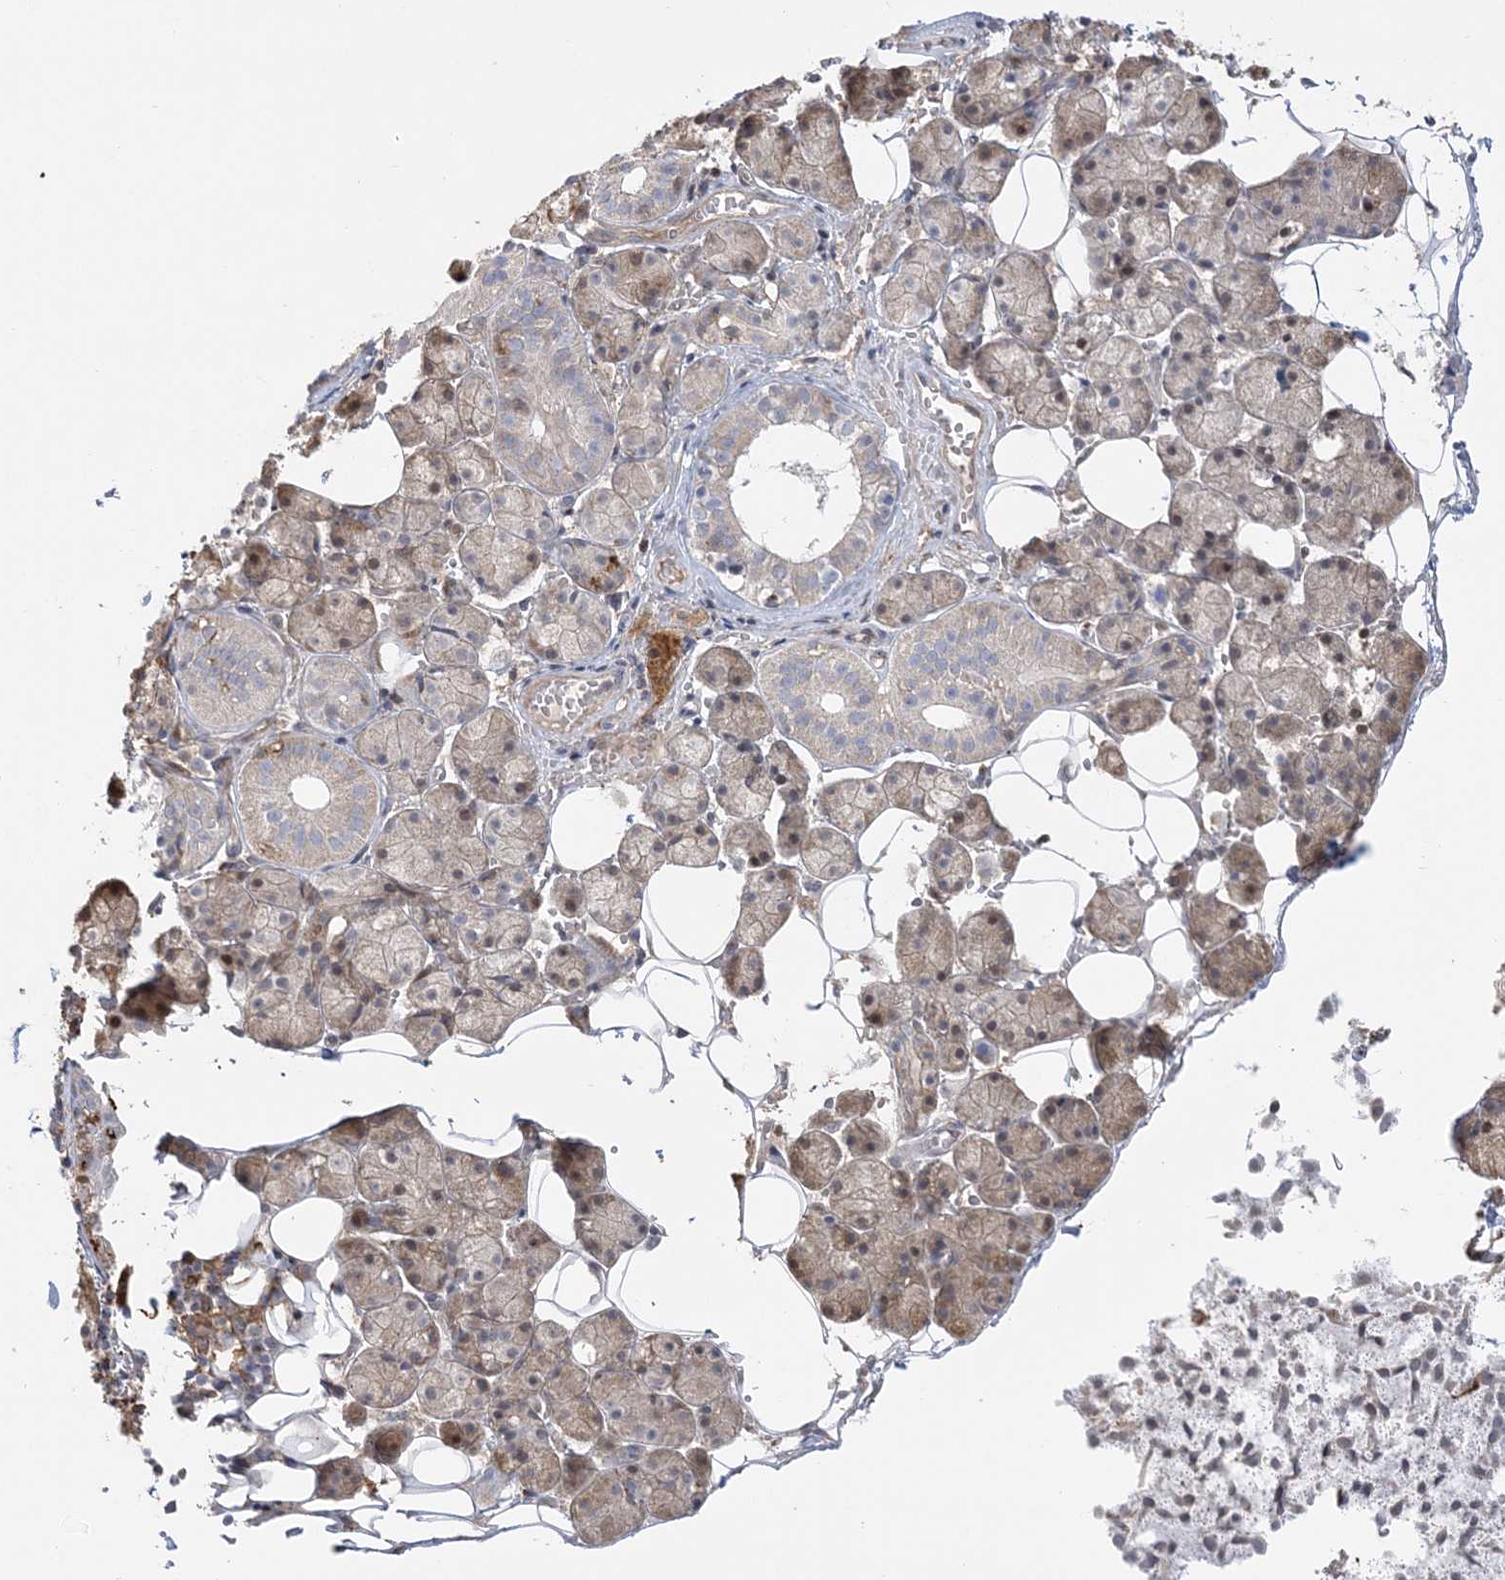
{"staining": {"intensity": "moderate", "quantity": "<25%", "location": "cytoplasmic/membranous"}, "tissue": "salivary gland", "cell_type": "Glandular cells", "image_type": "normal", "snomed": [{"axis": "morphology", "description": "Normal tissue, NOS"}, {"axis": "topography", "description": "Salivary gland"}], "caption": "This histopathology image demonstrates unremarkable salivary gland stained with immunohistochemistry to label a protein in brown. The cytoplasmic/membranous of glandular cells show moderate positivity for the protein. Nuclei are counter-stained blue.", "gene": "HAAO", "patient": {"sex": "female", "age": 33}}